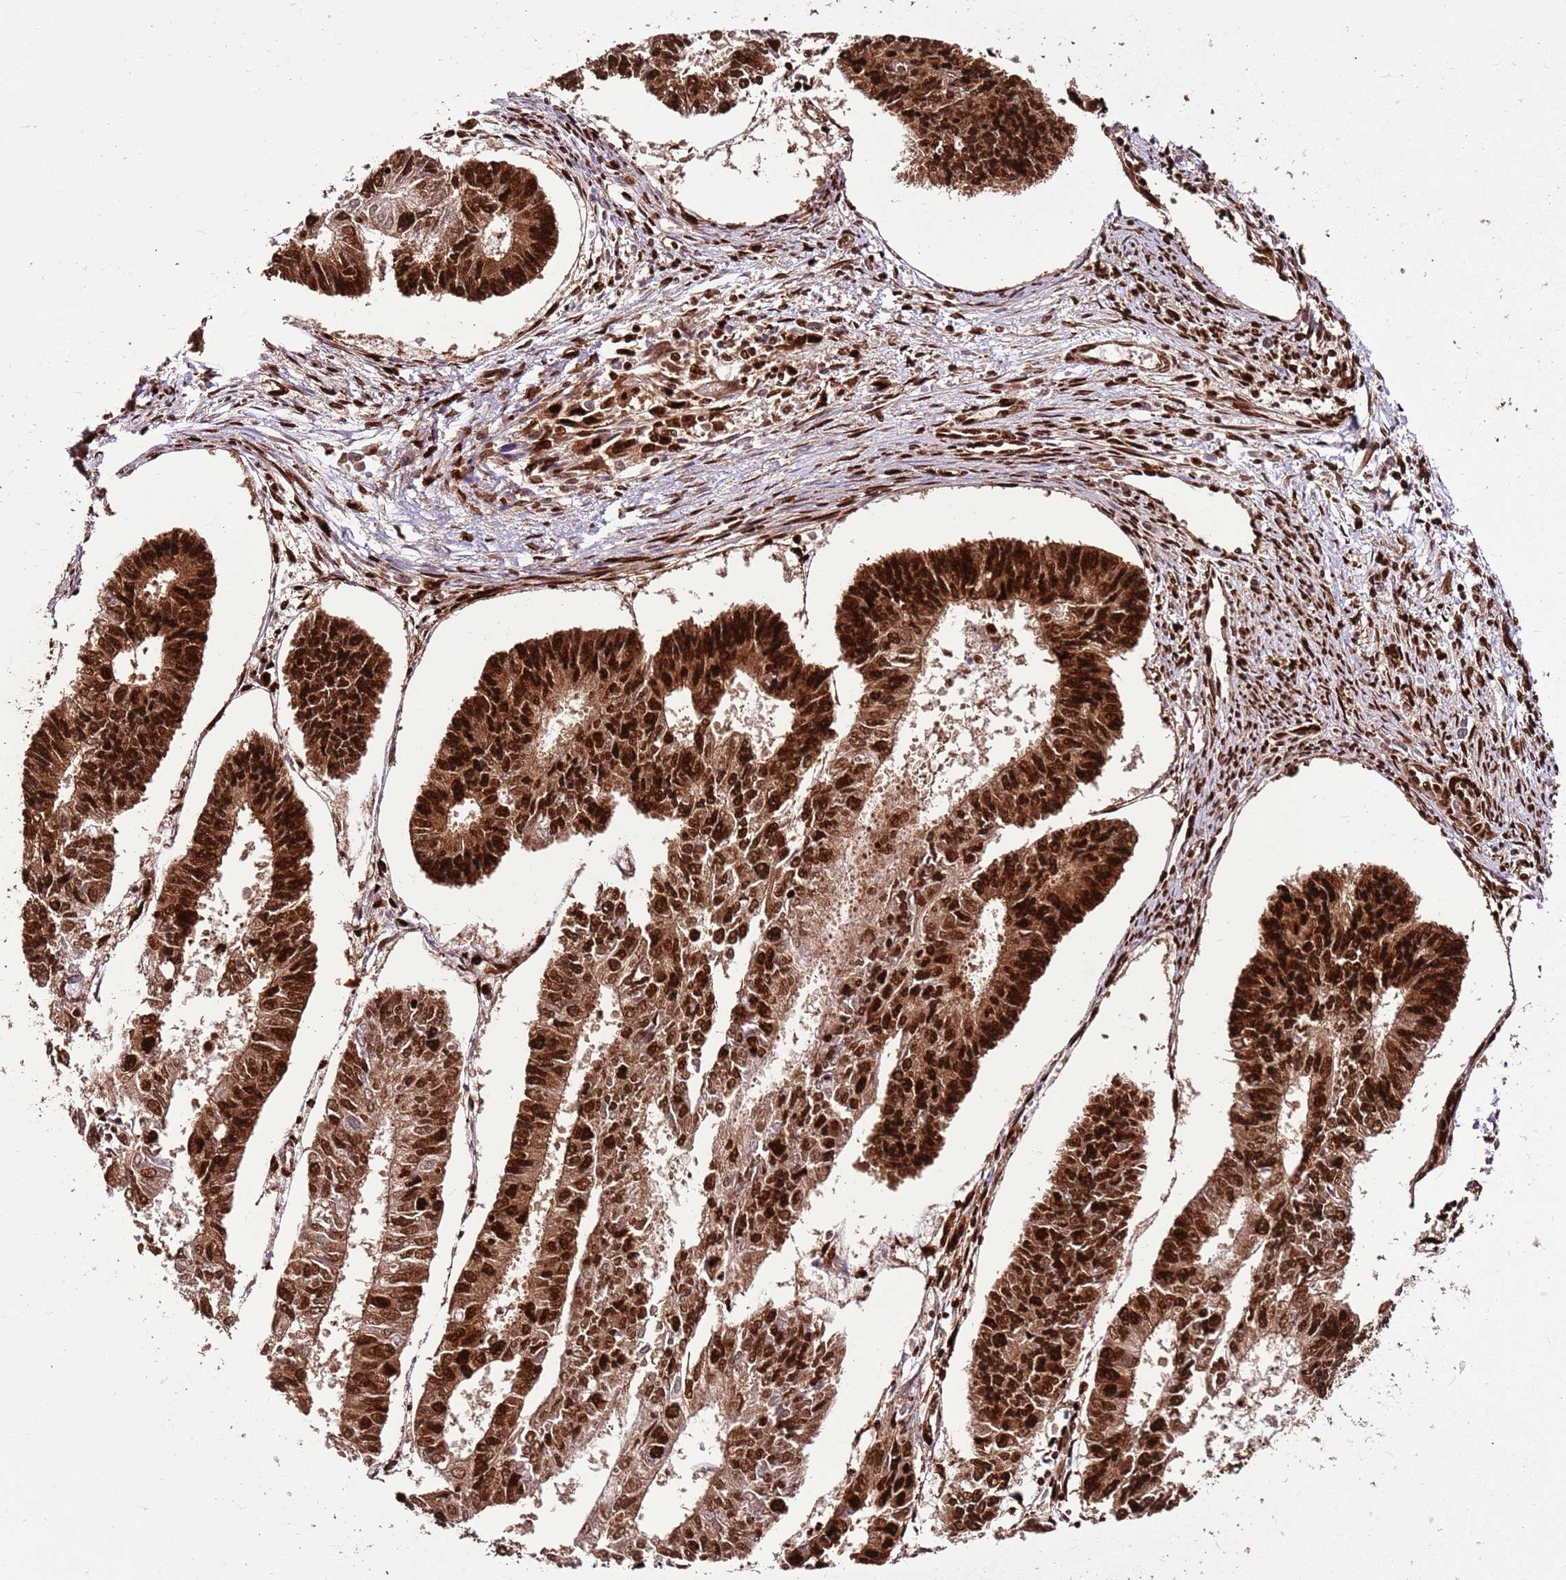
{"staining": {"intensity": "strong", "quantity": "25%-75%", "location": "cytoplasmic/membranous,nuclear"}, "tissue": "endometrial cancer", "cell_type": "Tumor cells", "image_type": "cancer", "snomed": [{"axis": "morphology", "description": "Adenocarcinoma, NOS"}, {"axis": "topography", "description": "Endometrium"}], "caption": "Brown immunohistochemical staining in endometrial cancer exhibits strong cytoplasmic/membranous and nuclear staining in about 25%-75% of tumor cells.", "gene": "HNRNPAB", "patient": {"sex": "female", "age": 68}}